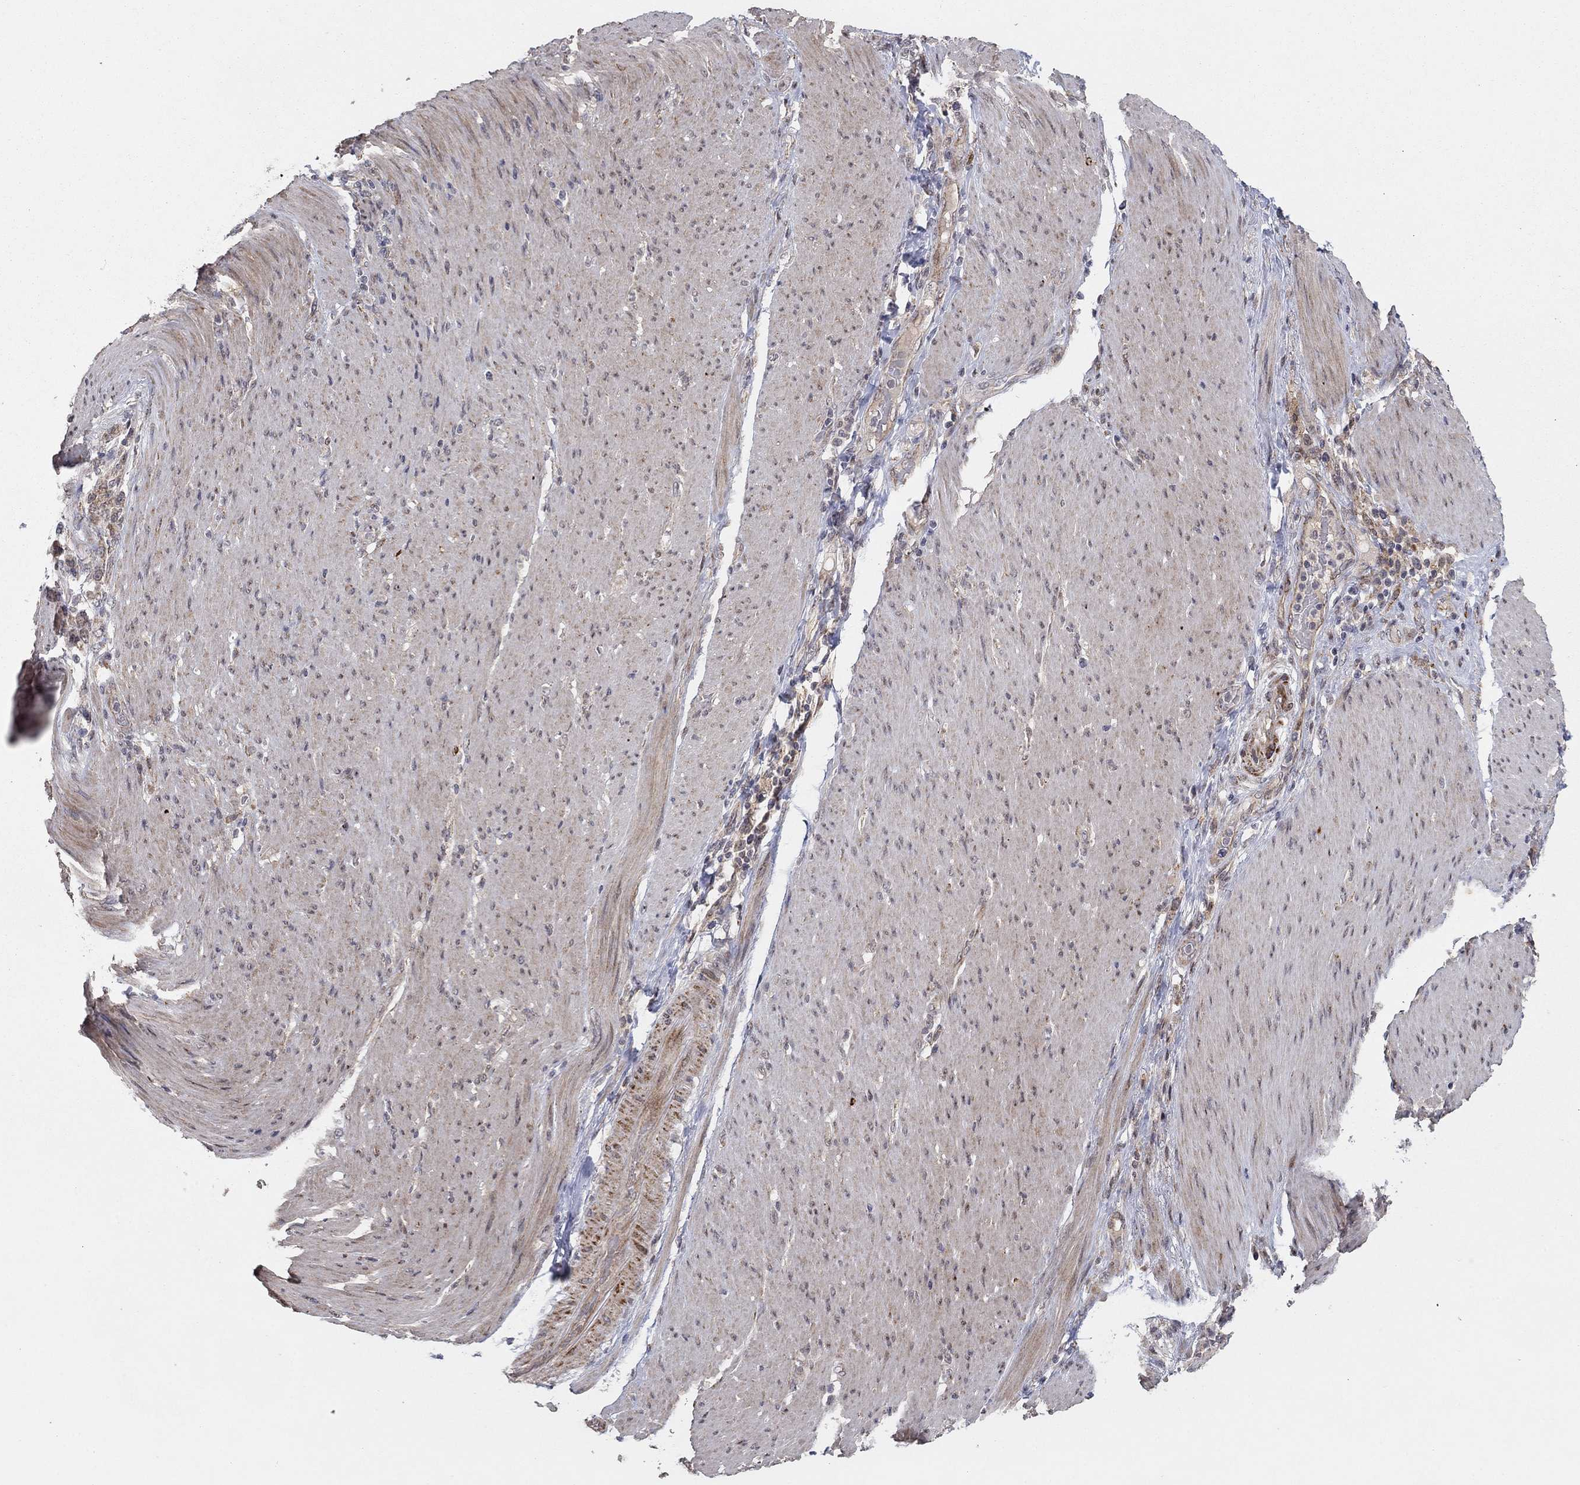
{"staining": {"intensity": "weak", "quantity": "25%-75%", "location": "cytoplasmic/membranous"}, "tissue": "stomach cancer", "cell_type": "Tumor cells", "image_type": "cancer", "snomed": [{"axis": "morphology", "description": "Adenocarcinoma, NOS"}, {"axis": "topography", "description": "Stomach"}], "caption": "The micrograph shows immunohistochemical staining of adenocarcinoma (stomach). There is weak cytoplasmic/membranous staining is seen in about 25%-75% of tumor cells.", "gene": "ZNF395", "patient": {"sex": "female", "age": 79}}